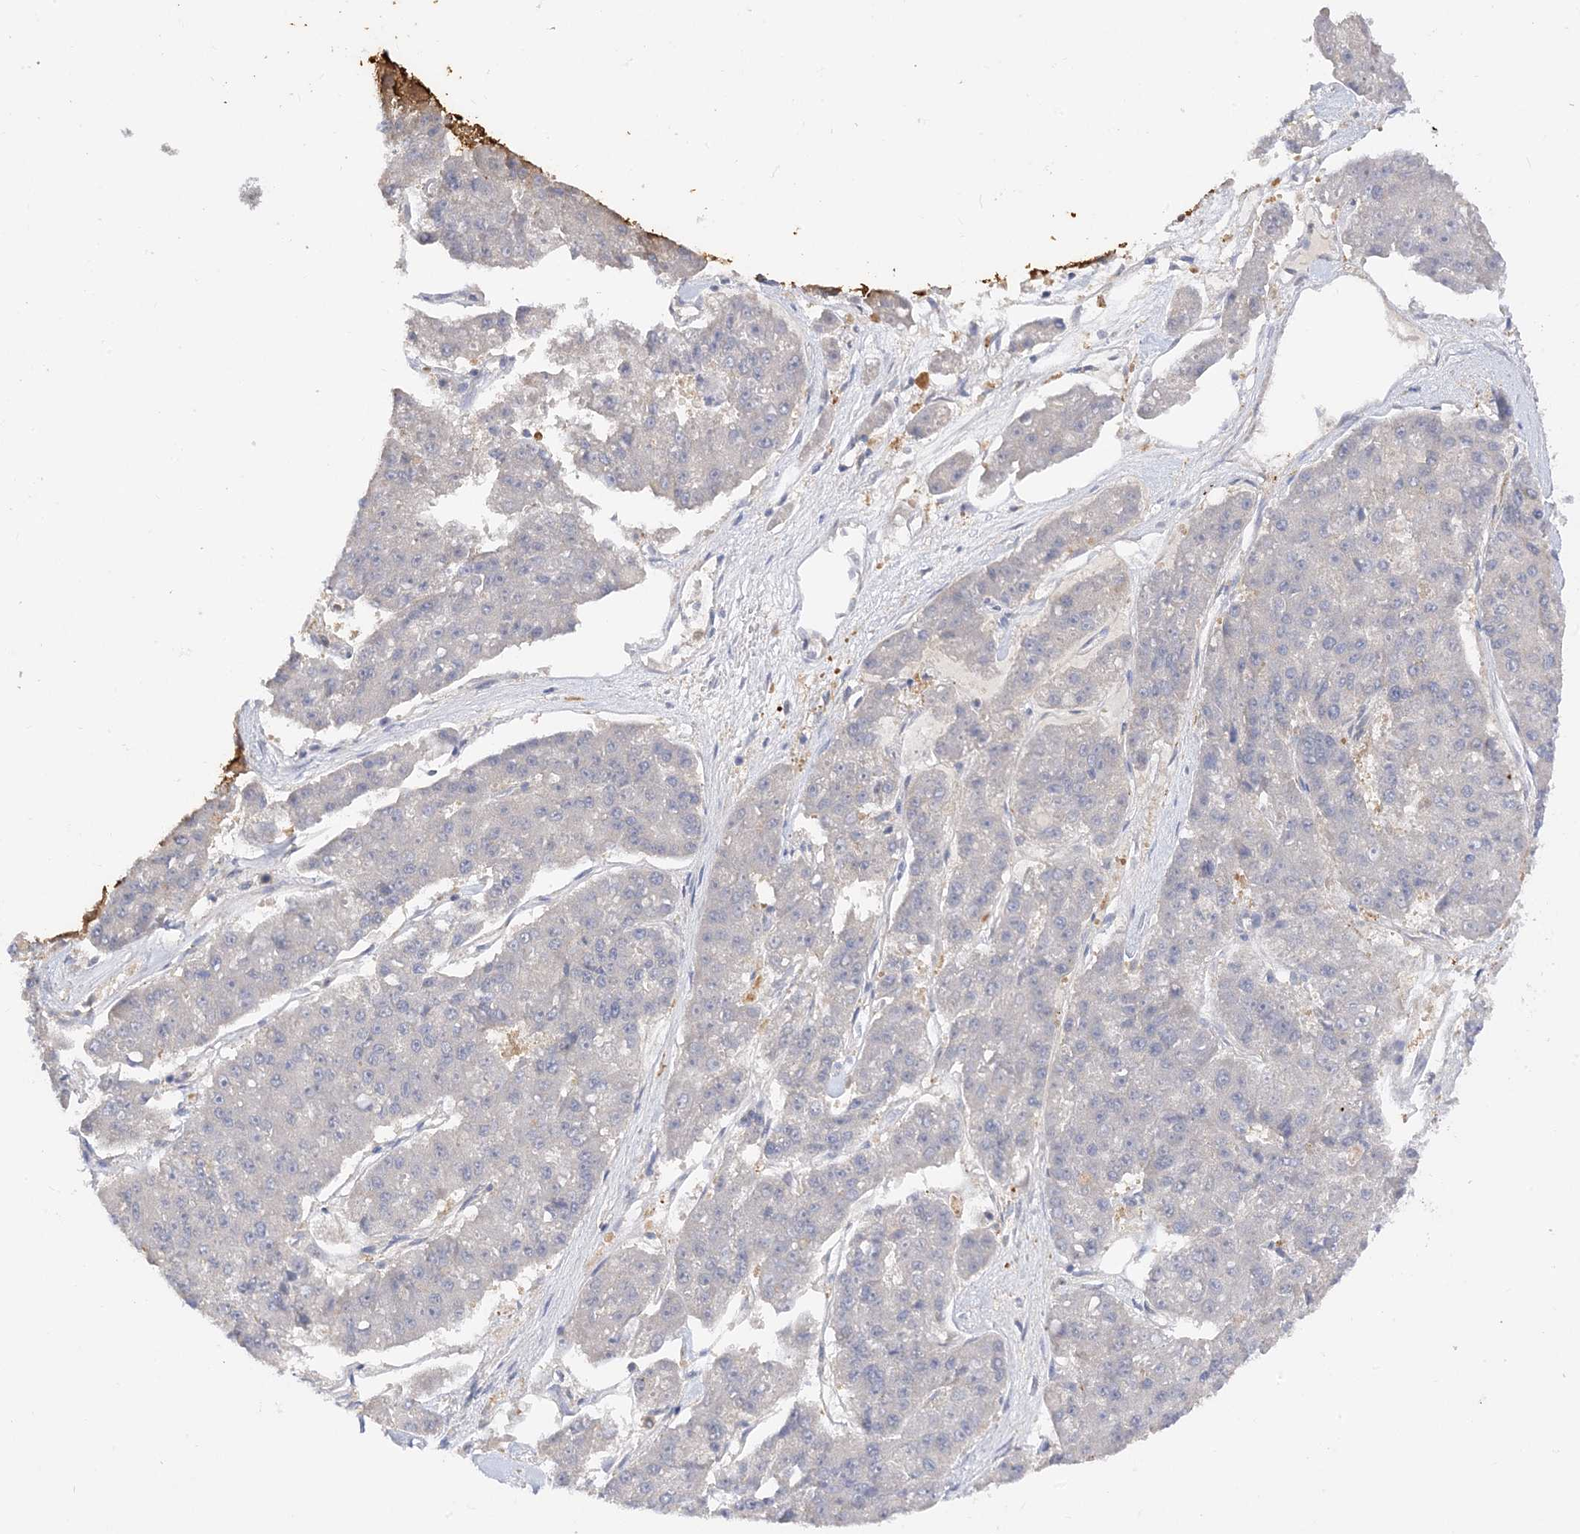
{"staining": {"intensity": "negative", "quantity": "none", "location": "none"}, "tissue": "pancreatic cancer", "cell_type": "Tumor cells", "image_type": "cancer", "snomed": [{"axis": "morphology", "description": "Adenocarcinoma, NOS"}, {"axis": "topography", "description": "Pancreas"}], "caption": "Human pancreatic cancer (adenocarcinoma) stained for a protein using IHC demonstrates no expression in tumor cells.", "gene": "ARV1", "patient": {"sex": "male", "age": 50}}